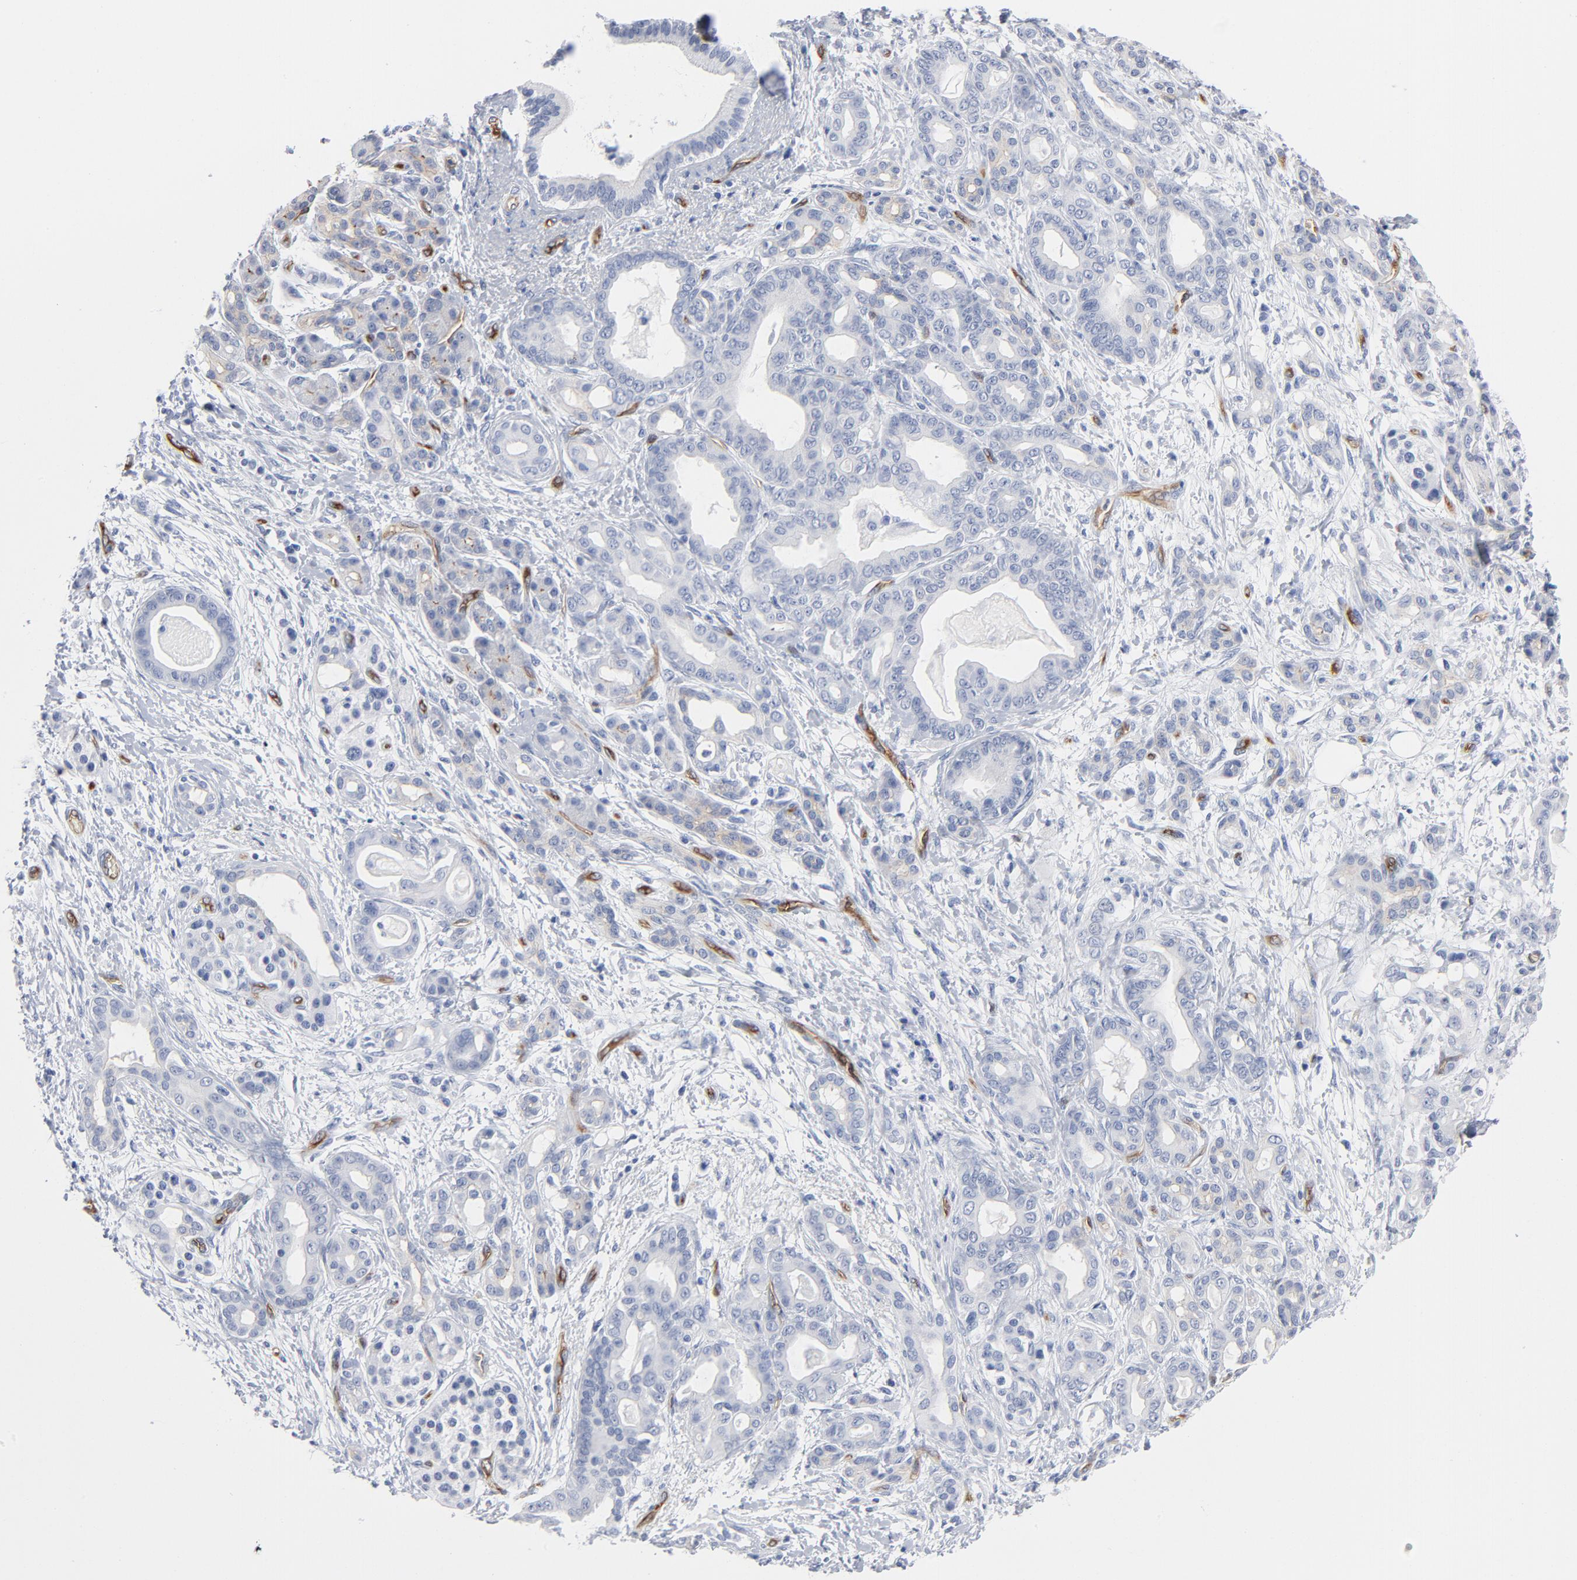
{"staining": {"intensity": "weak", "quantity": "<25%", "location": "cytoplasmic/membranous"}, "tissue": "pancreatic cancer", "cell_type": "Tumor cells", "image_type": "cancer", "snomed": [{"axis": "morphology", "description": "Adenocarcinoma, NOS"}, {"axis": "topography", "description": "Pancreas"}], "caption": "Protein analysis of pancreatic cancer (adenocarcinoma) exhibits no significant staining in tumor cells.", "gene": "SHANK3", "patient": {"sex": "male", "age": 63}}